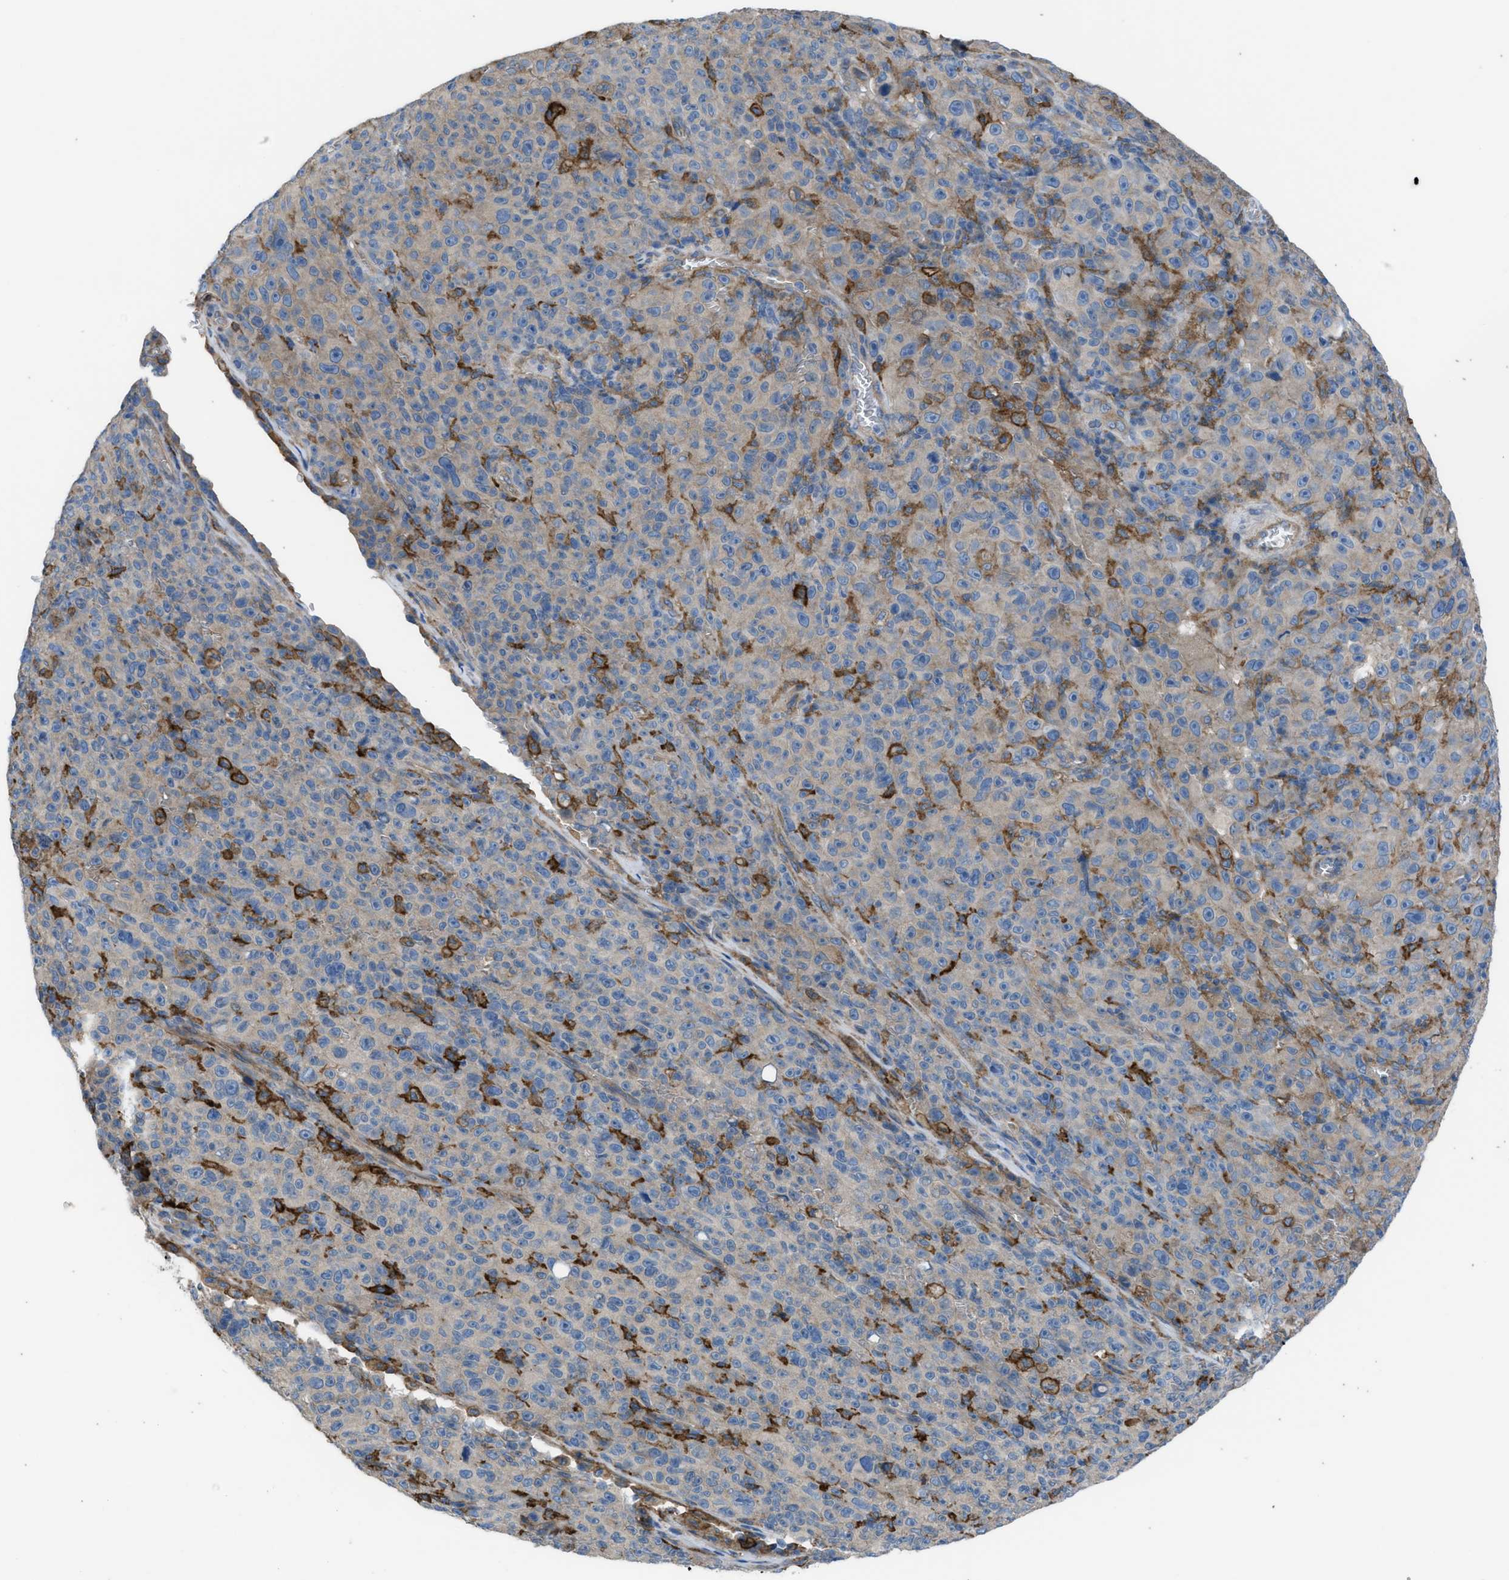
{"staining": {"intensity": "strong", "quantity": "<25%", "location": "cytoplasmic/membranous"}, "tissue": "melanoma", "cell_type": "Tumor cells", "image_type": "cancer", "snomed": [{"axis": "morphology", "description": "Malignant melanoma, NOS"}, {"axis": "topography", "description": "Skin"}], "caption": "Melanoma was stained to show a protein in brown. There is medium levels of strong cytoplasmic/membranous expression in approximately <25% of tumor cells.", "gene": "EGFR", "patient": {"sex": "female", "age": 82}}